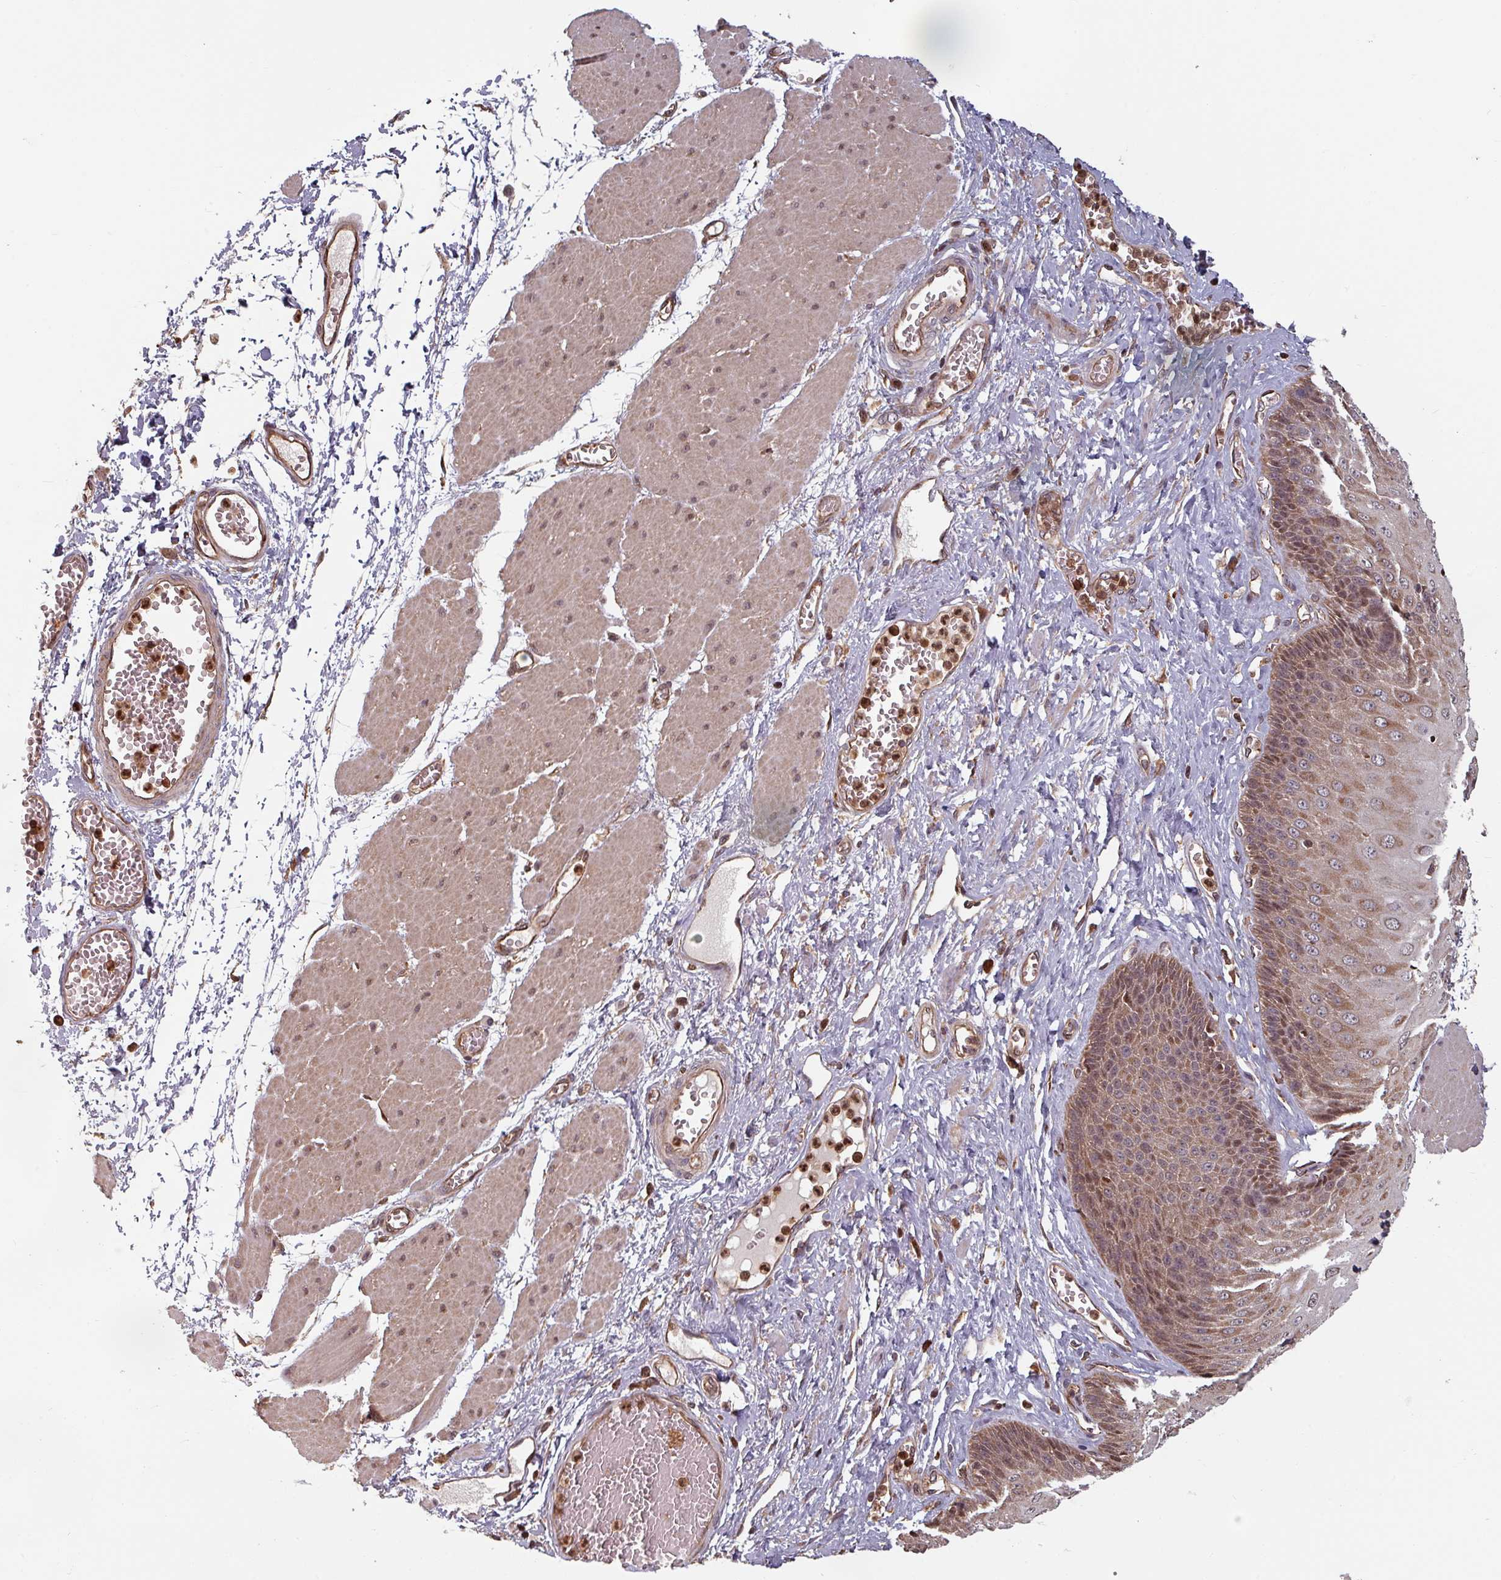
{"staining": {"intensity": "moderate", "quantity": ">75%", "location": "cytoplasmic/membranous,nuclear"}, "tissue": "esophagus", "cell_type": "Squamous epithelial cells", "image_type": "normal", "snomed": [{"axis": "morphology", "description": "Normal tissue, NOS"}, {"axis": "topography", "description": "Esophagus"}], "caption": "Esophagus stained with a brown dye demonstrates moderate cytoplasmic/membranous,nuclear positive staining in about >75% of squamous epithelial cells.", "gene": "EID1", "patient": {"sex": "male", "age": 60}}